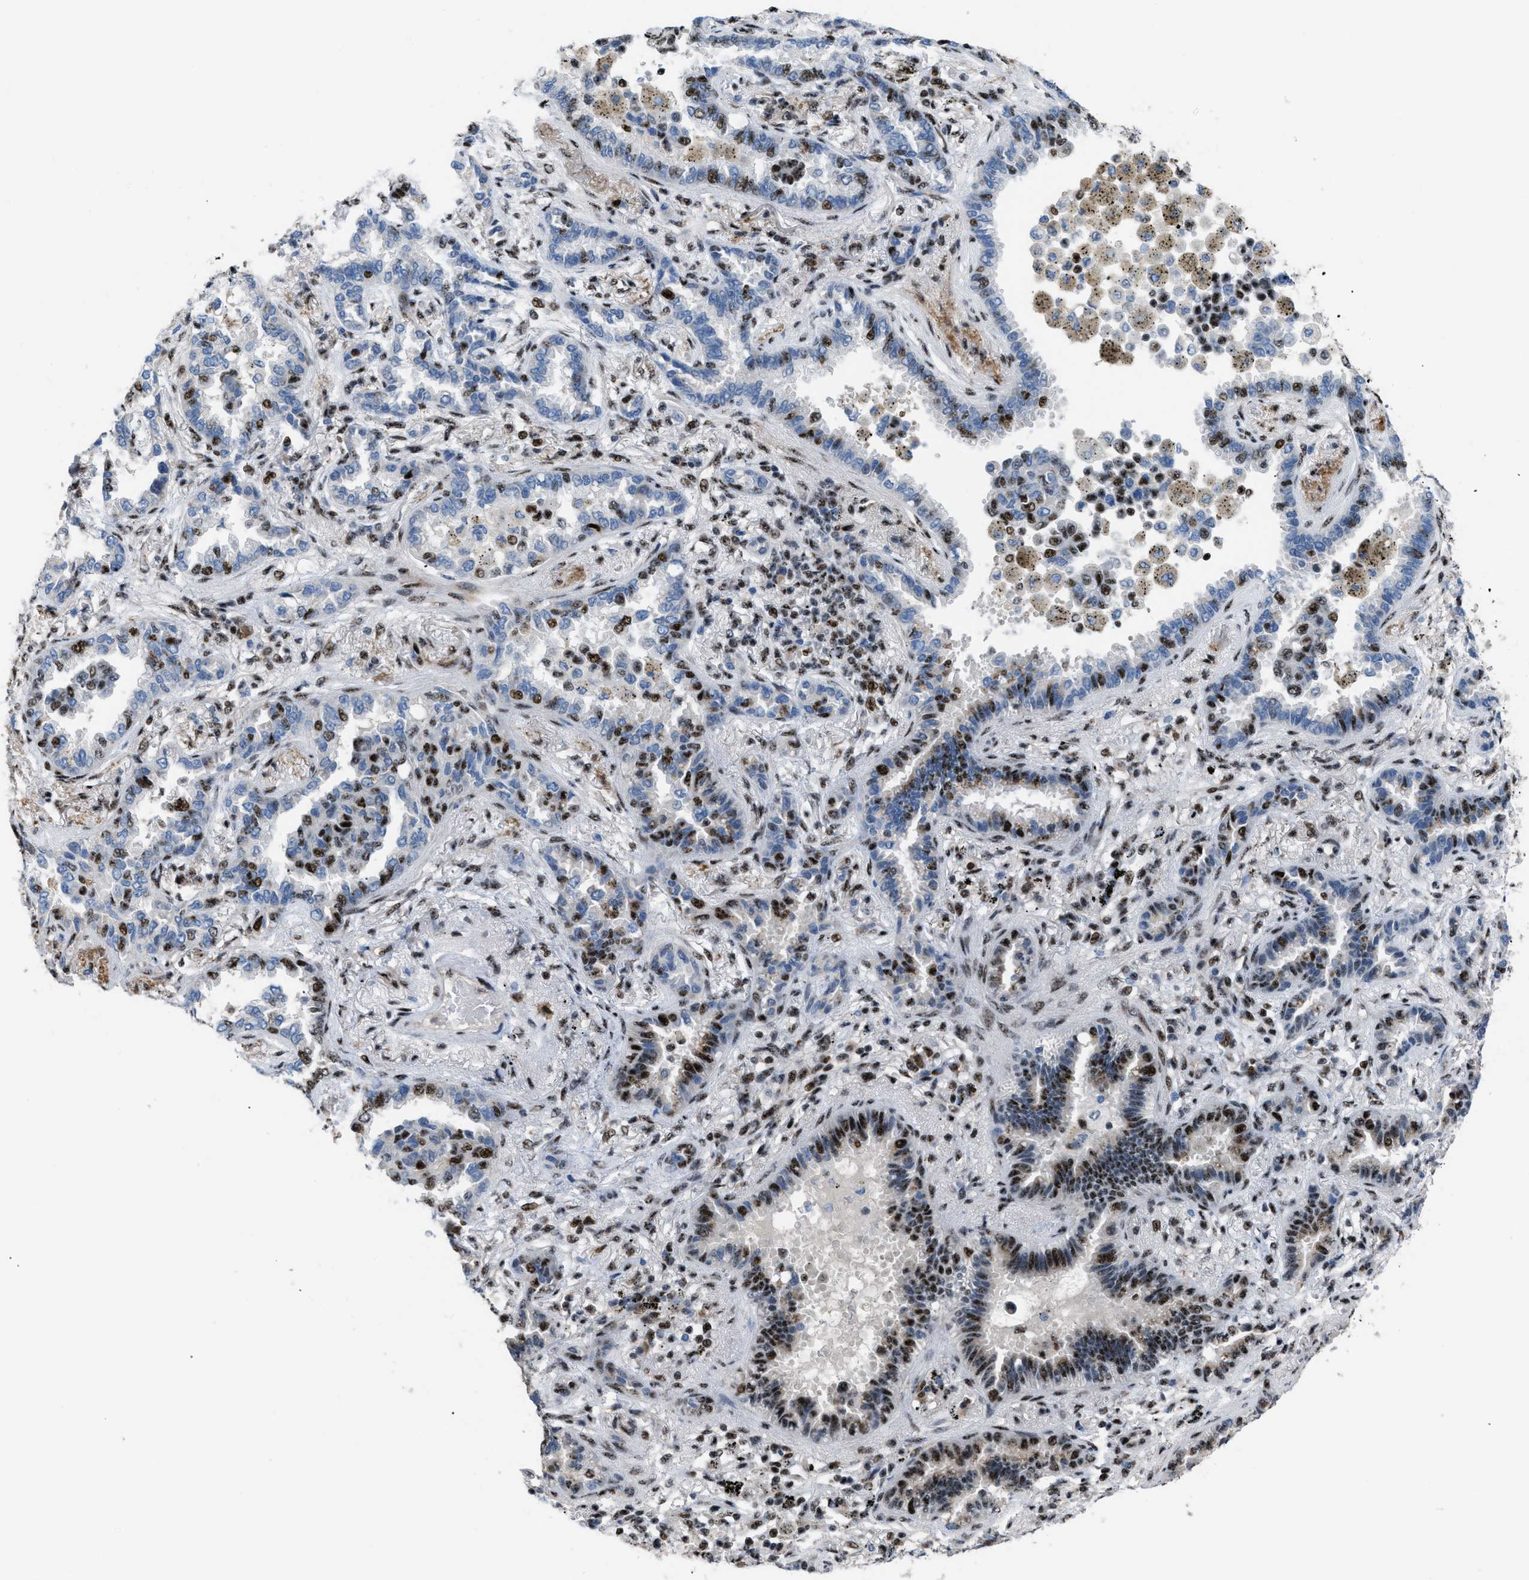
{"staining": {"intensity": "strong", "quantity": ">75%", "location": "nuclear"}, "tissue": "lung cancer", "cell_type": "Tumor cells", "image_type": "cancer", "snomed": [{"axis": "morphology", "description": "Normal tissue, NOS"}, {"axis": "morphology", "description": "Adenocarcinoma, NOS"}, {"axis": "topography", "description": "Lung"}], "caption": "Lung cancer stained with a brown dye displays strong nuclear positive positivity in approximately >75% of tumor cells.", "gene": "CDR2", "patient": {"sex": "male", "age": 59}}